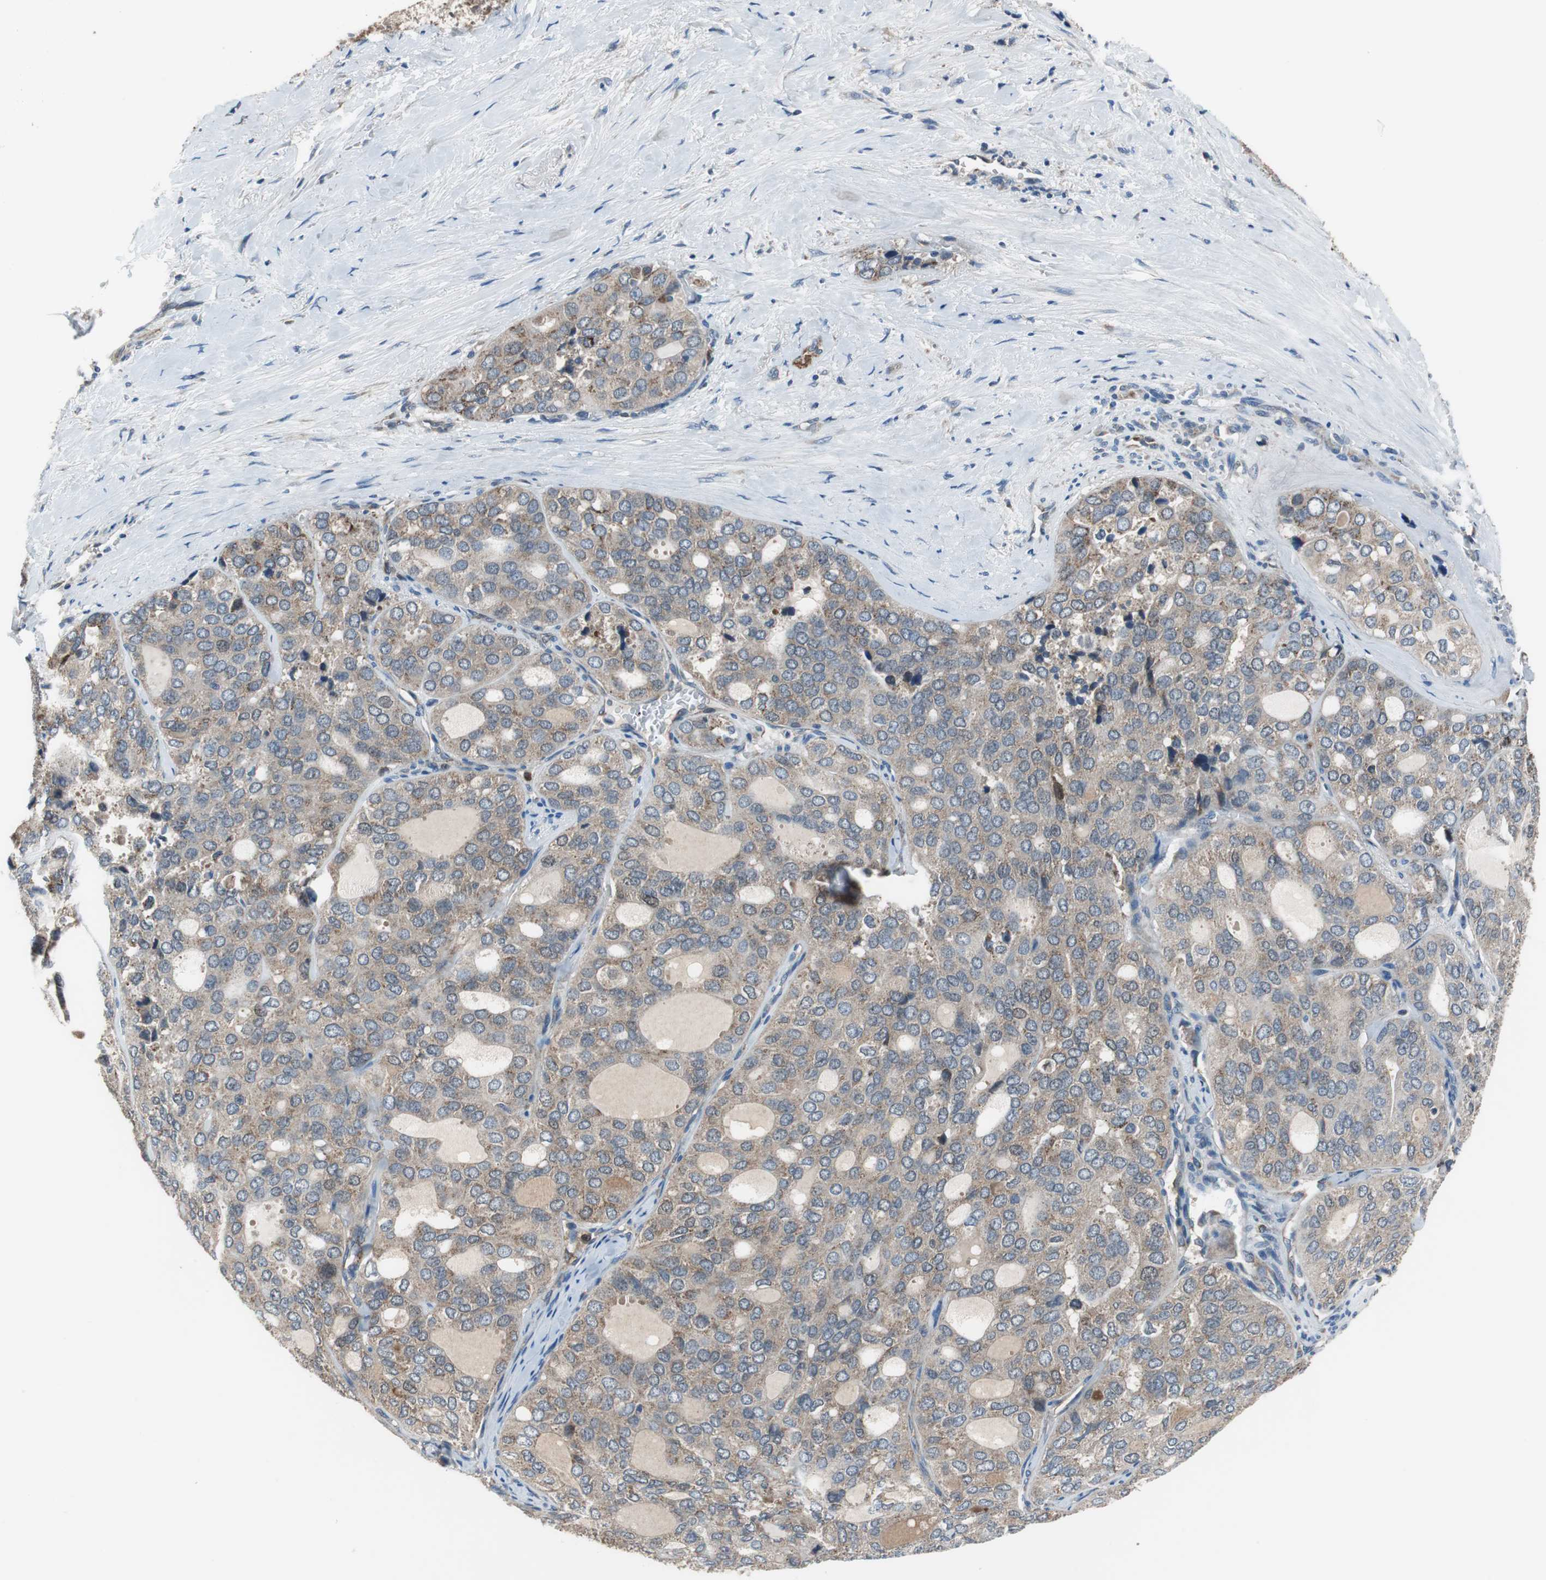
{"staining": {"intensity": "moderate", "quantity": ">75%", "location": "cytoplasmic/membranous"}, "tissue": "thyroid cancer", "cell_type": "Tumor cells", "image_type": "cancer", "snomed": [{"axis": "morphology", "description": "Follicular adenoma carcinoma, NOS"}, {"axis": "topography", "description": "Thyroid gland"}], "caption": "This is a photomicrograph of immunohistochemistry (IHC) staining of thyroid follicular adenoma carcinoma, which shows moderate expression in the cytoplasmic/membranous of tumor cells.", "gene": "PI4KB", "patient": {"sex": "male", "age": 75}}